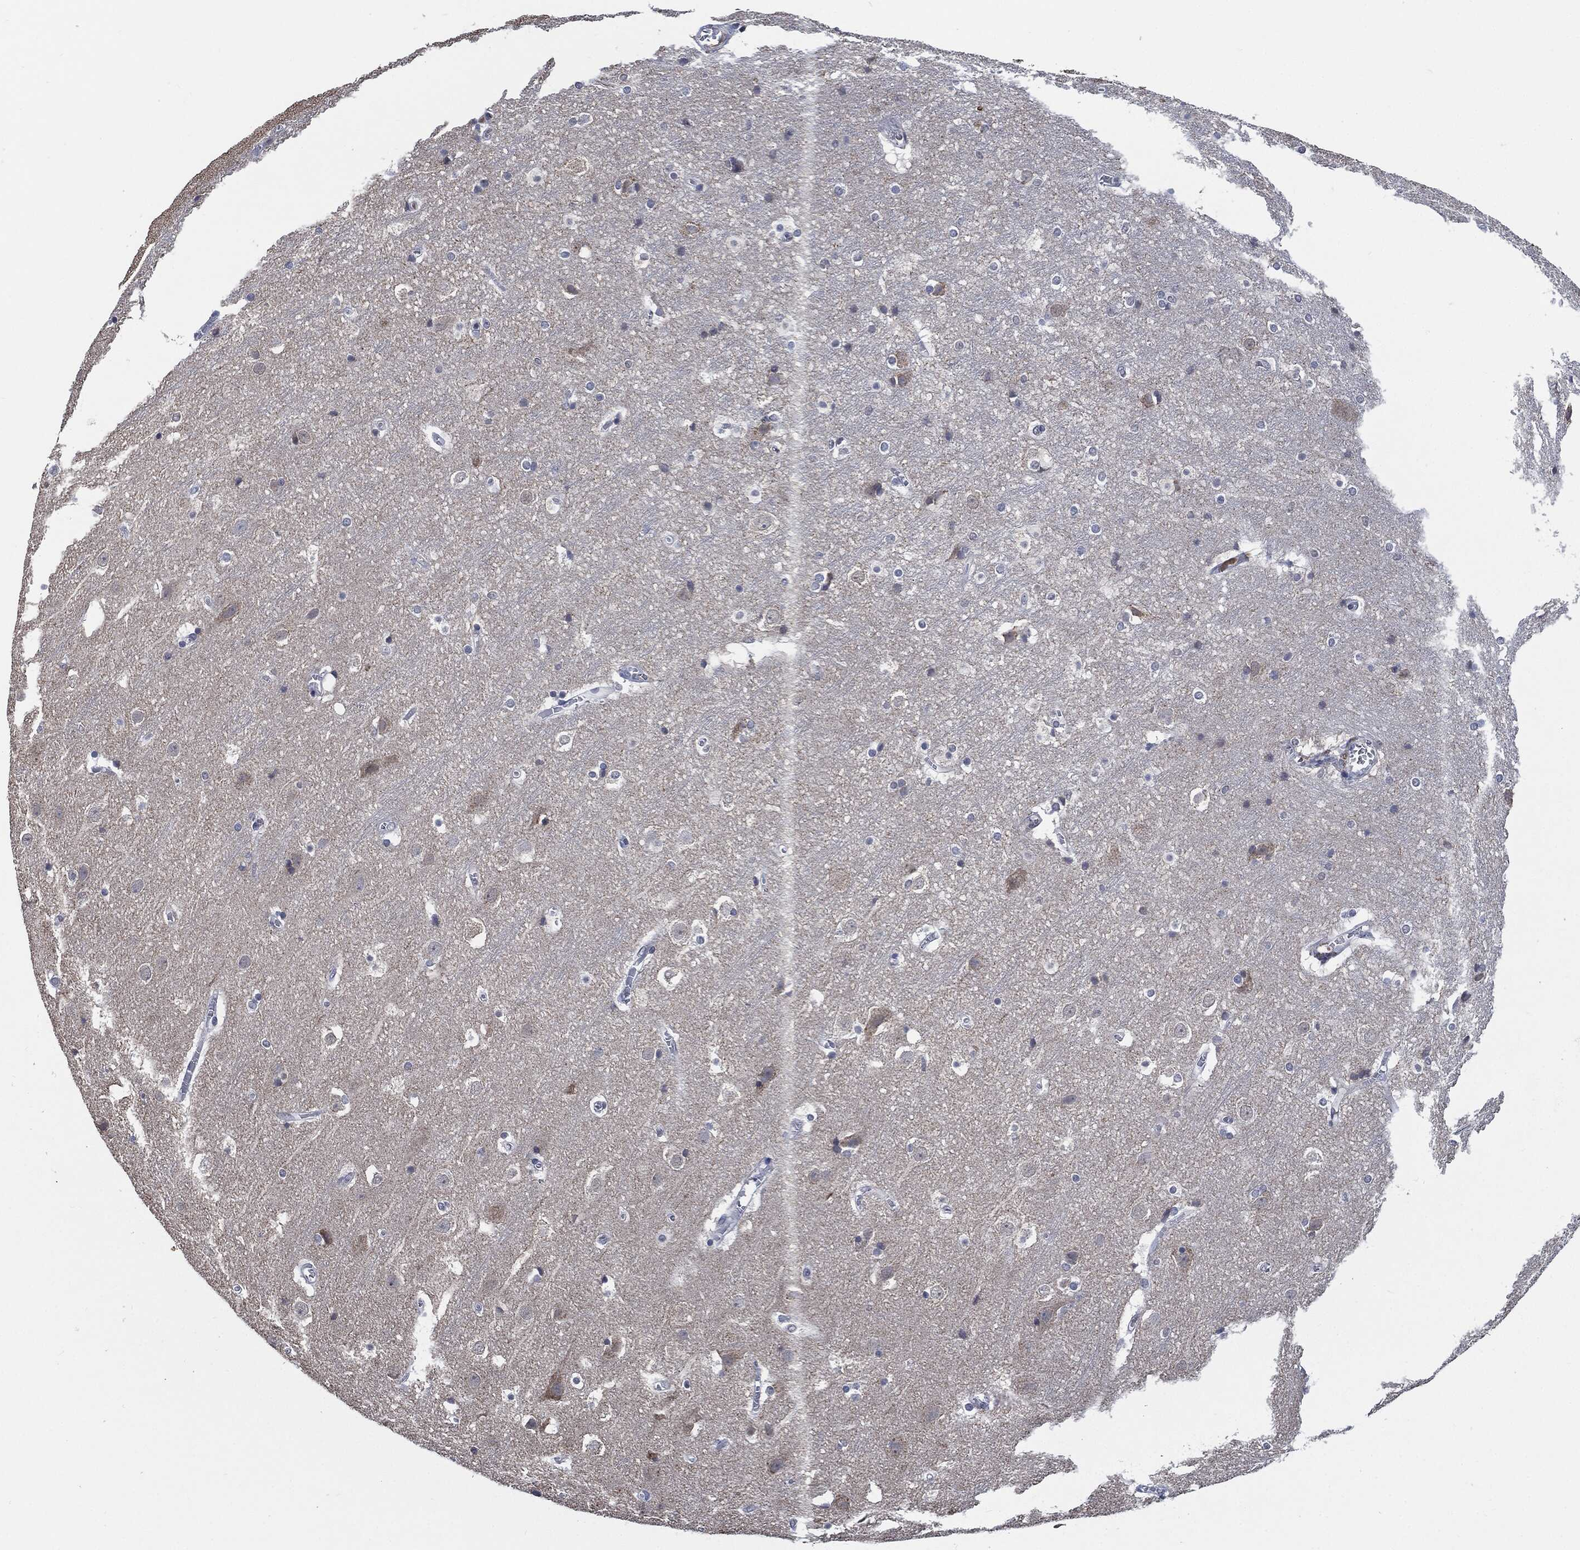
{"staining": {"intensity": "negative", "quantity": "none", "location": "none"}, "tissue": "cerebral cortex", "cell_type": "Endothelial cells", "image_type": "normal", "snomed": [{"axis": "morphology", "description": "Normal tissue, NOS"}, {"axis": "topography", "description": "Cerebral cortex"}], "caption": "IHC photomicrograph of benign cerebral cortex: cerebral cortex stained with DAB (3,3'-diaminobenzidine) displays no significant protein staining in endothelial cells.", "gene": "IL2RG", "patient": {"sex": "male", "age": 59}}